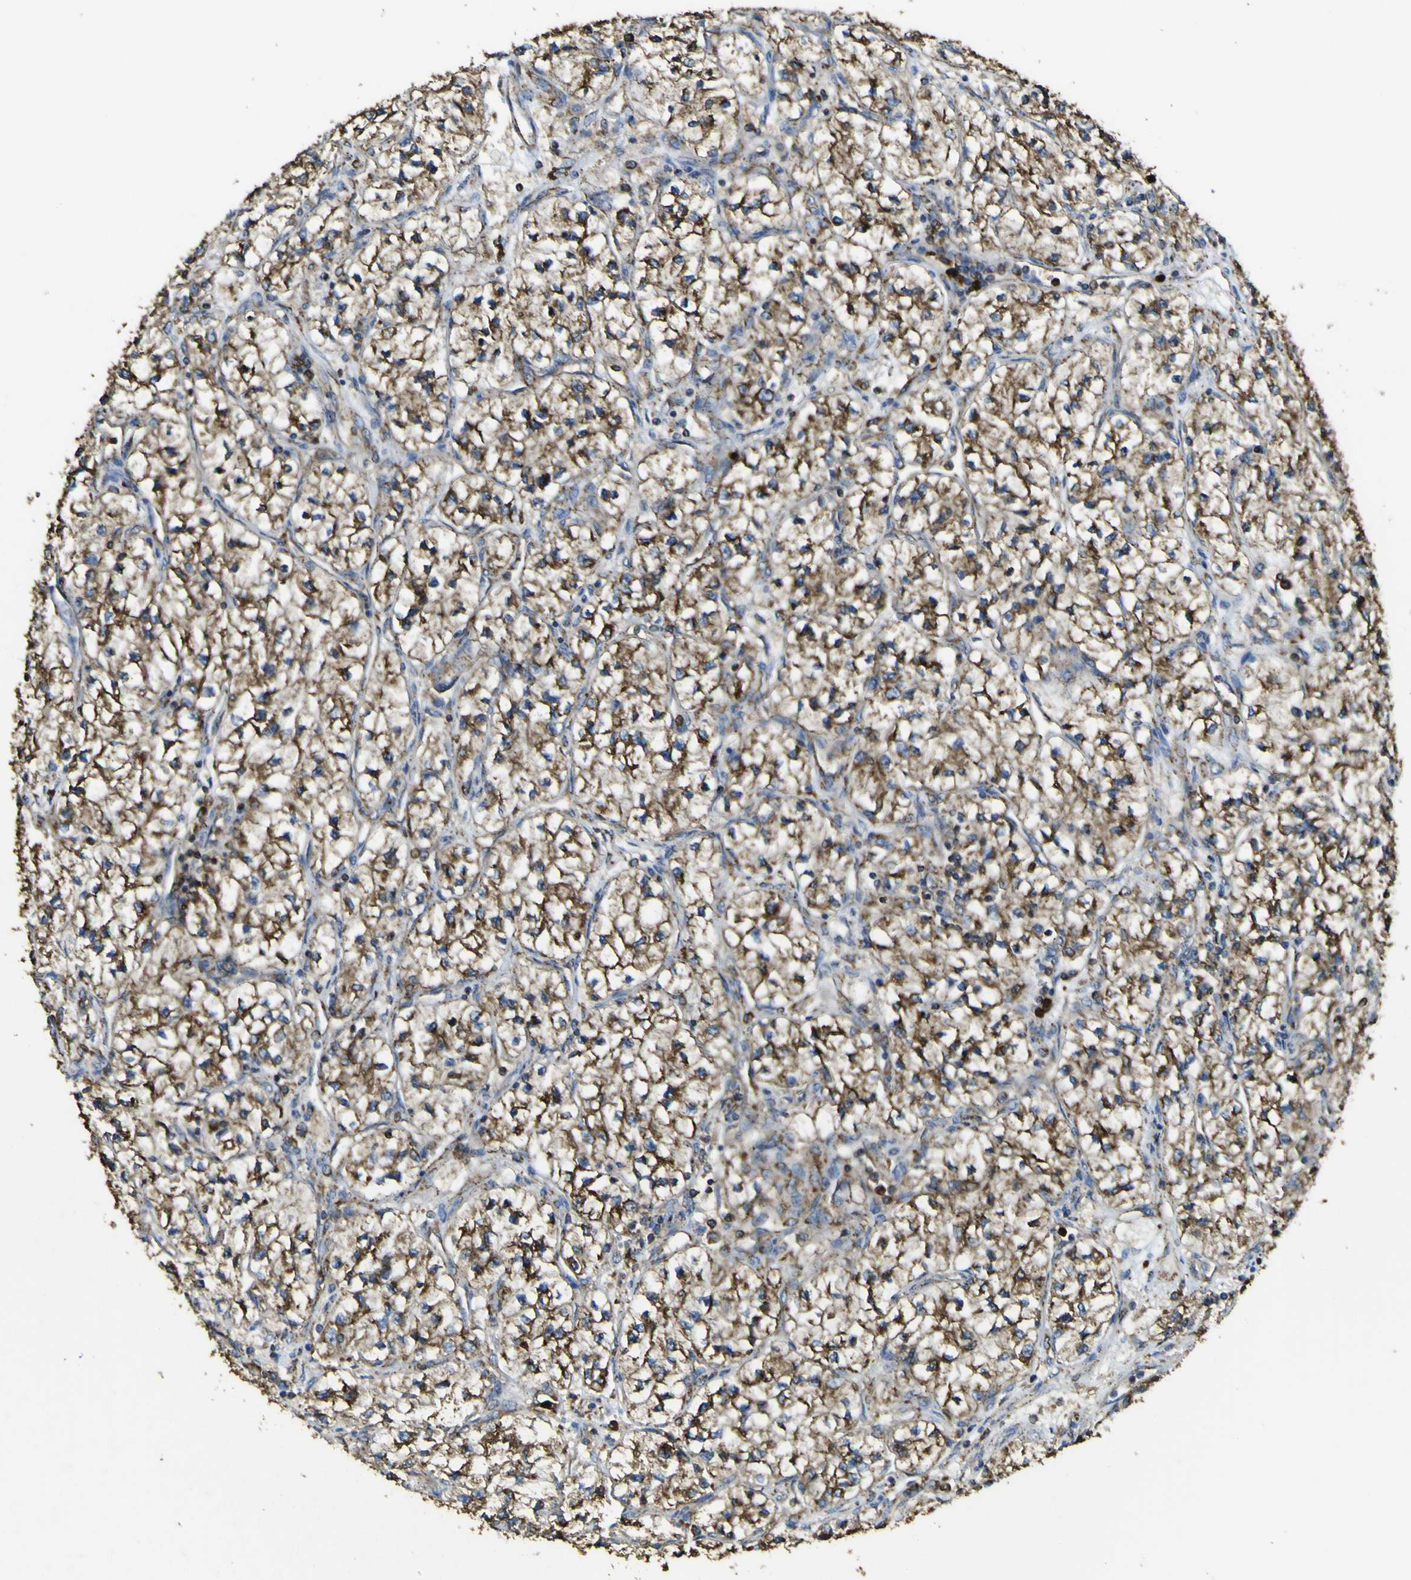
{"staining": {"intensity": "strong", "quantity": ">75%", "location": "cytoplasmic/membranous"}, "tissue": "renal cancer", "cell_type": "Tumor cells", "image_type": "cancer", "snomed": [{"axis": "morphology", "description": "Adenocarcinoma, NOS"}, {"axis": "topography", "description": "Kidney"}], "caption": "An image of human renal adenocarcinoma stained for a protein demonstrates strong cytoplasmic/membranous brown staining in tumor cells.", "gene": "ACSL3", "patient": {"sex": "female", "age": 57}}